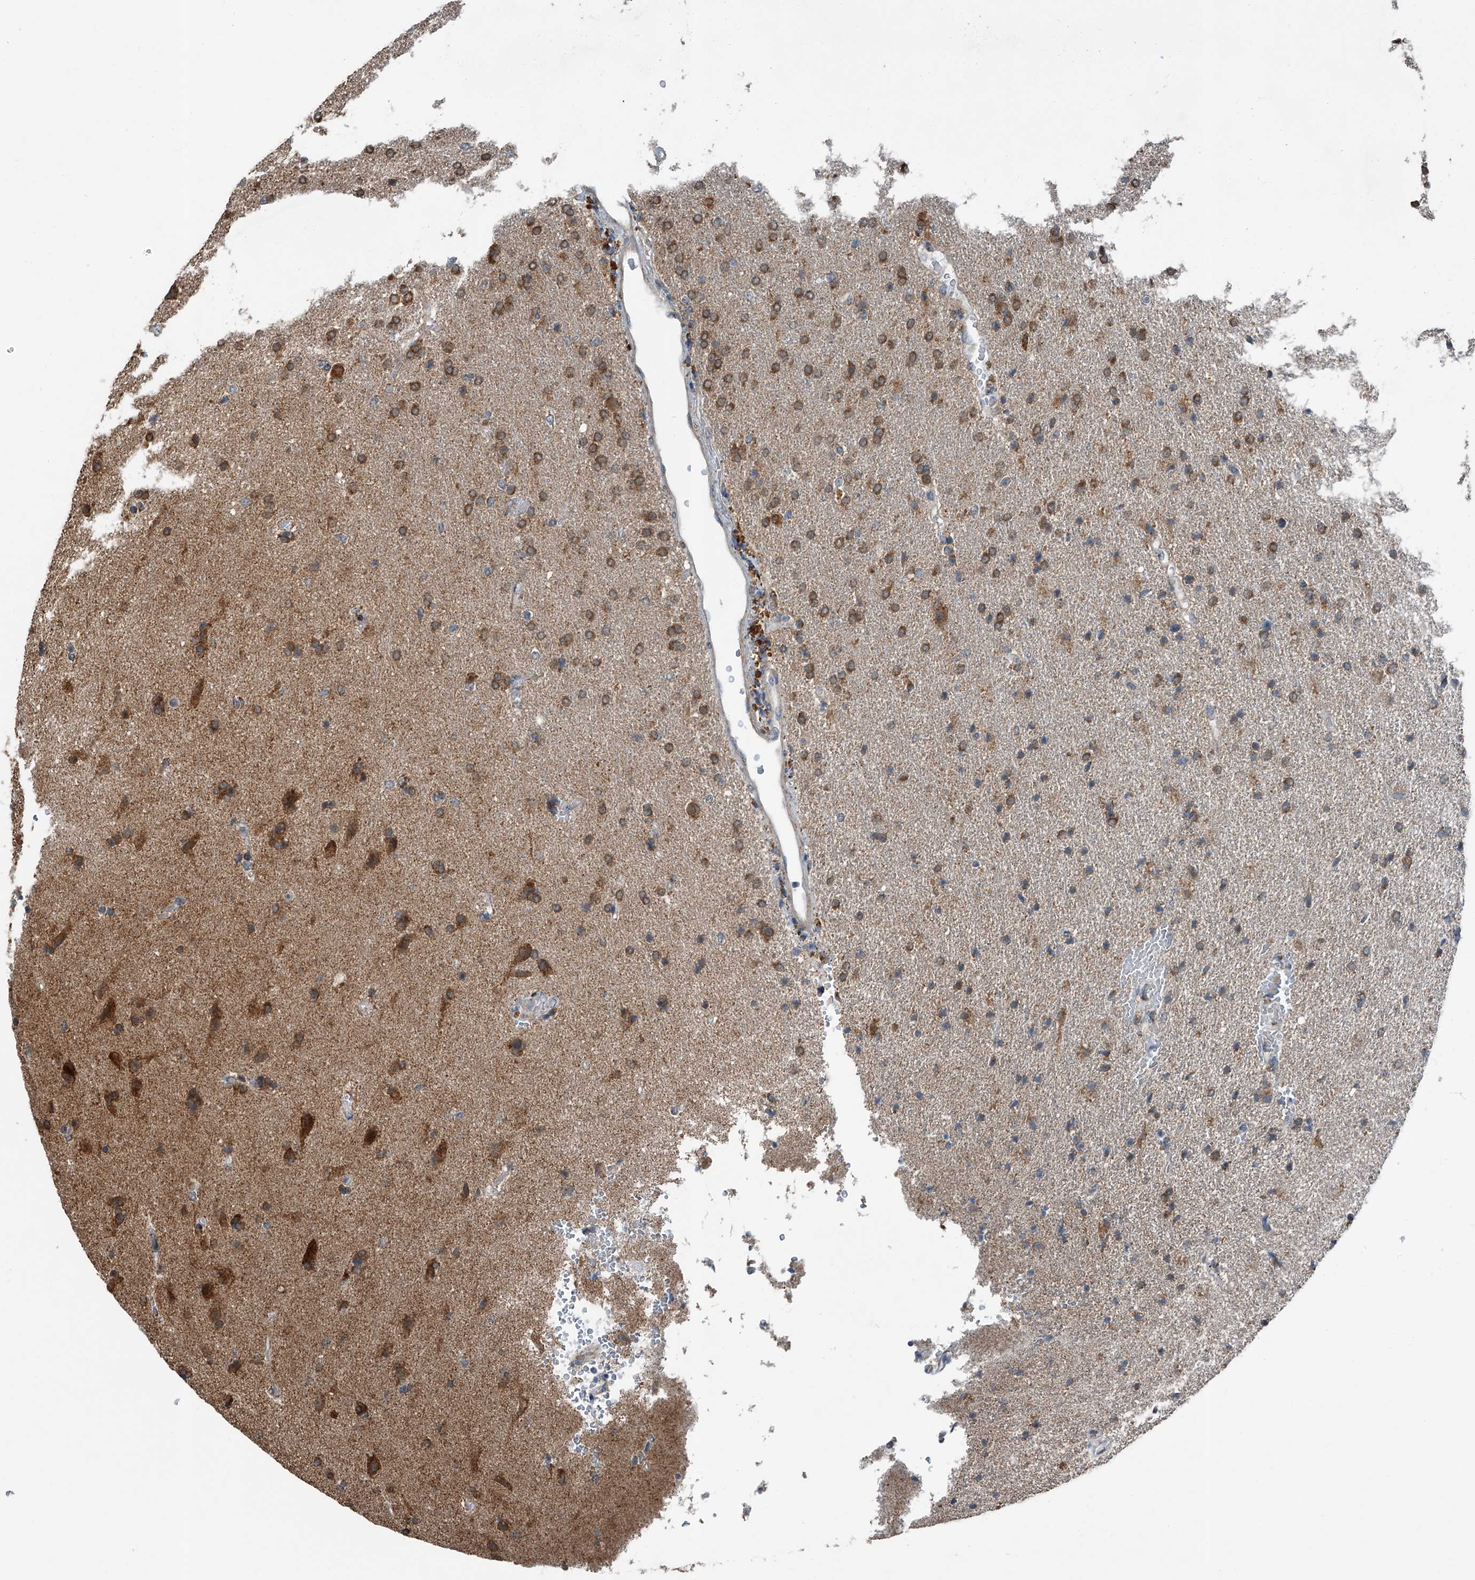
{"staining": {"intensity": "moderate", "quantity": ">75%", "location": "cytoplasmic/membranous"}, "tissue": "glioma", "cell_type": "Tumor cells", "image_type": "cancer", "snomed": [{"axis": "morphology", "description": "Glioma, malignant, High grade"}, {"axis": "topography", "description": "Brain"}], "caption": "Immunohistochemistry (DAB (3,3'-diaminobenzidine)) staining of glioma reveals moderate cytoplasmic/membranous protein expression in approximately >75% of tumor cells.", "gene": "CHRNA7", "patient": {"sex": "male", "age": 72}}